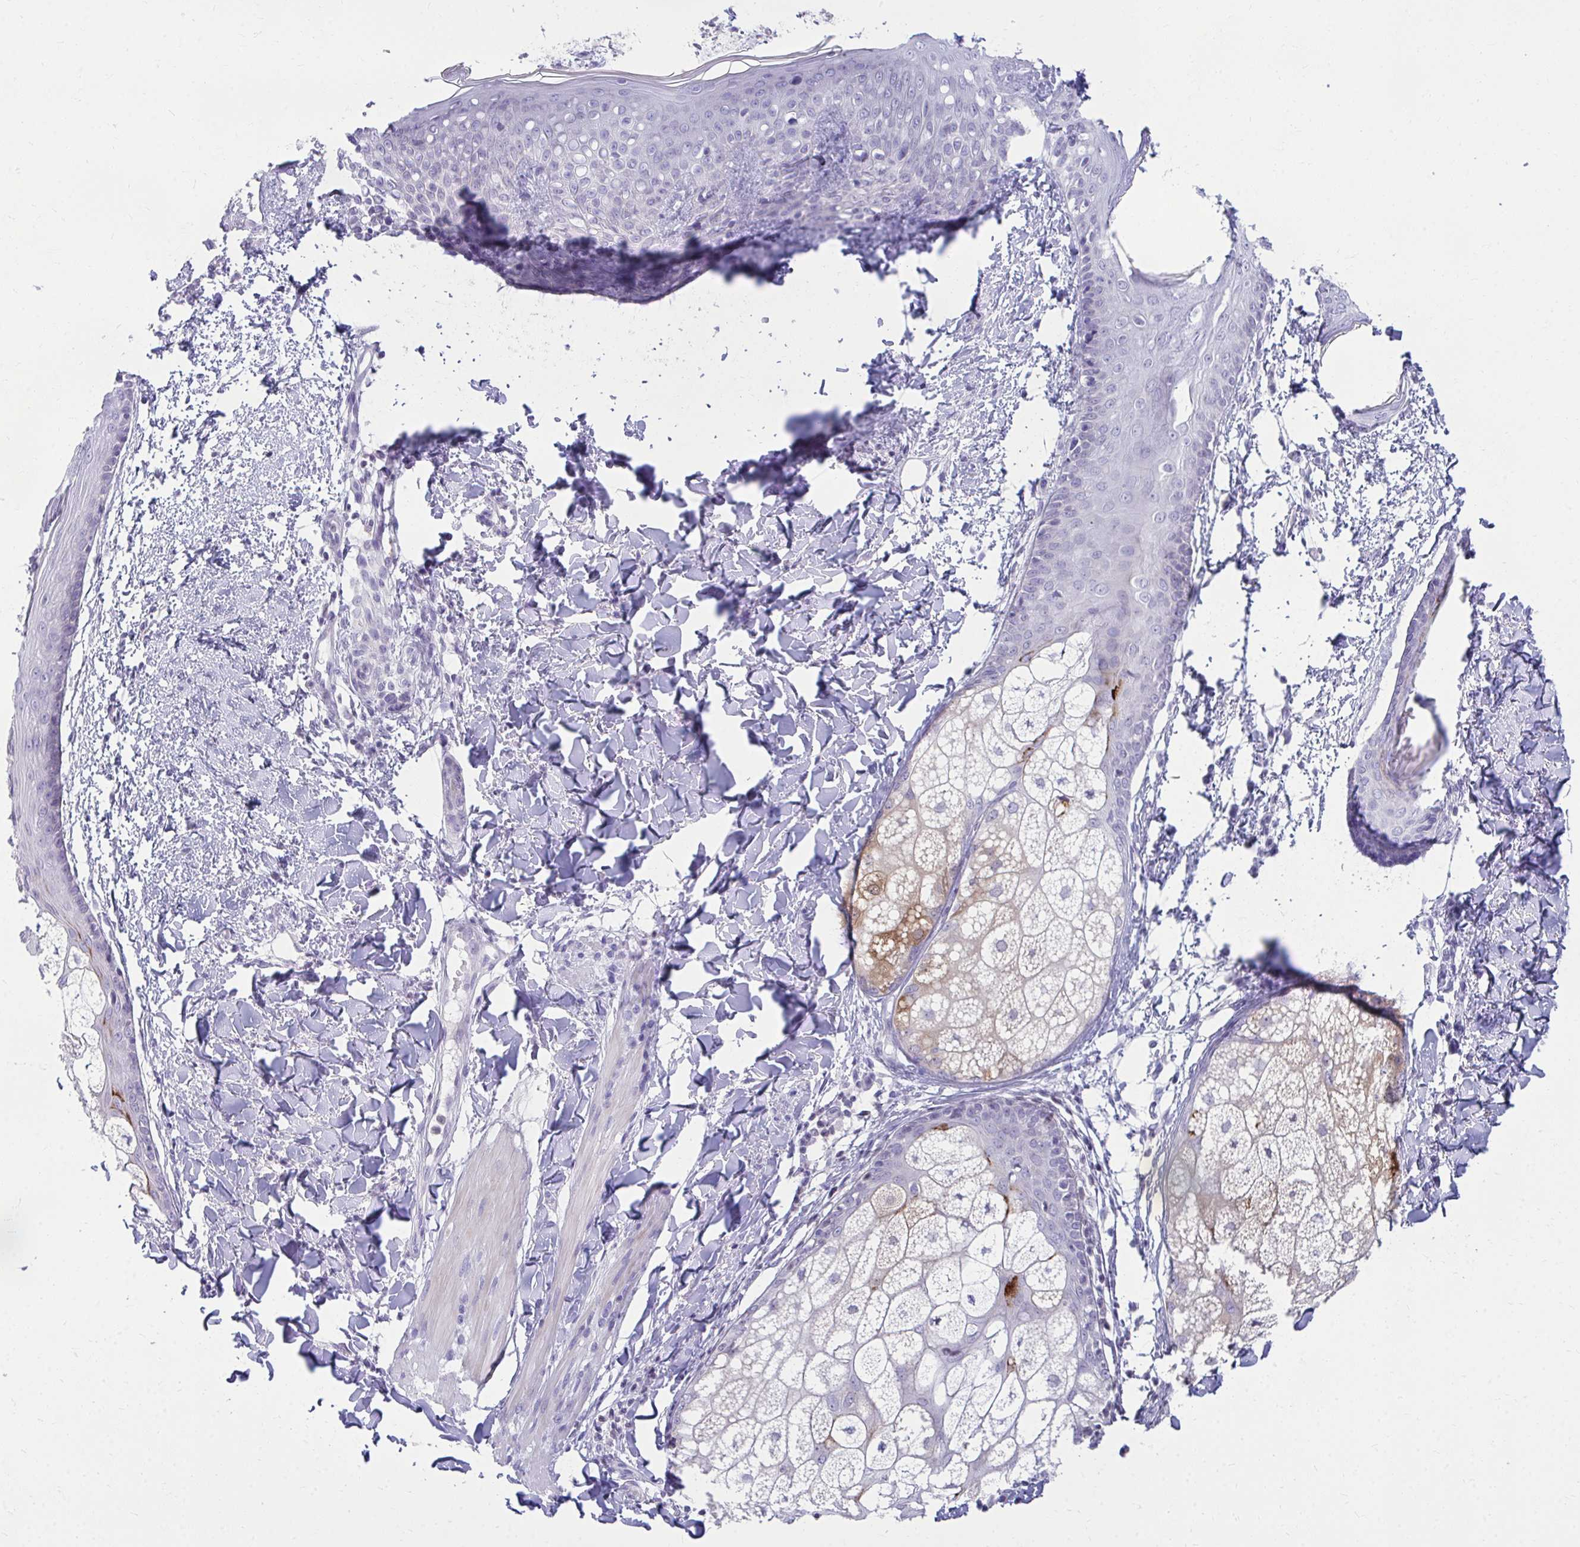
{"staining": {"intensity": "negative", "quantity": "none", "location": "none"}, "tissue": "skin", "cell_type": "Fibroblasts", "image_type": "normal", "snomed": [{"axis": "morphology", "description": "Normal tissue, NOS"}, {"axis": "topography", "description": "Skin"}], "caption": "This is an immunohistochemistry (IHC) image of unremarkable human skin. There is no staining in fibroblasts.", "gene": "OR7A5", "patient": {"sex": "male", "age": 16}}